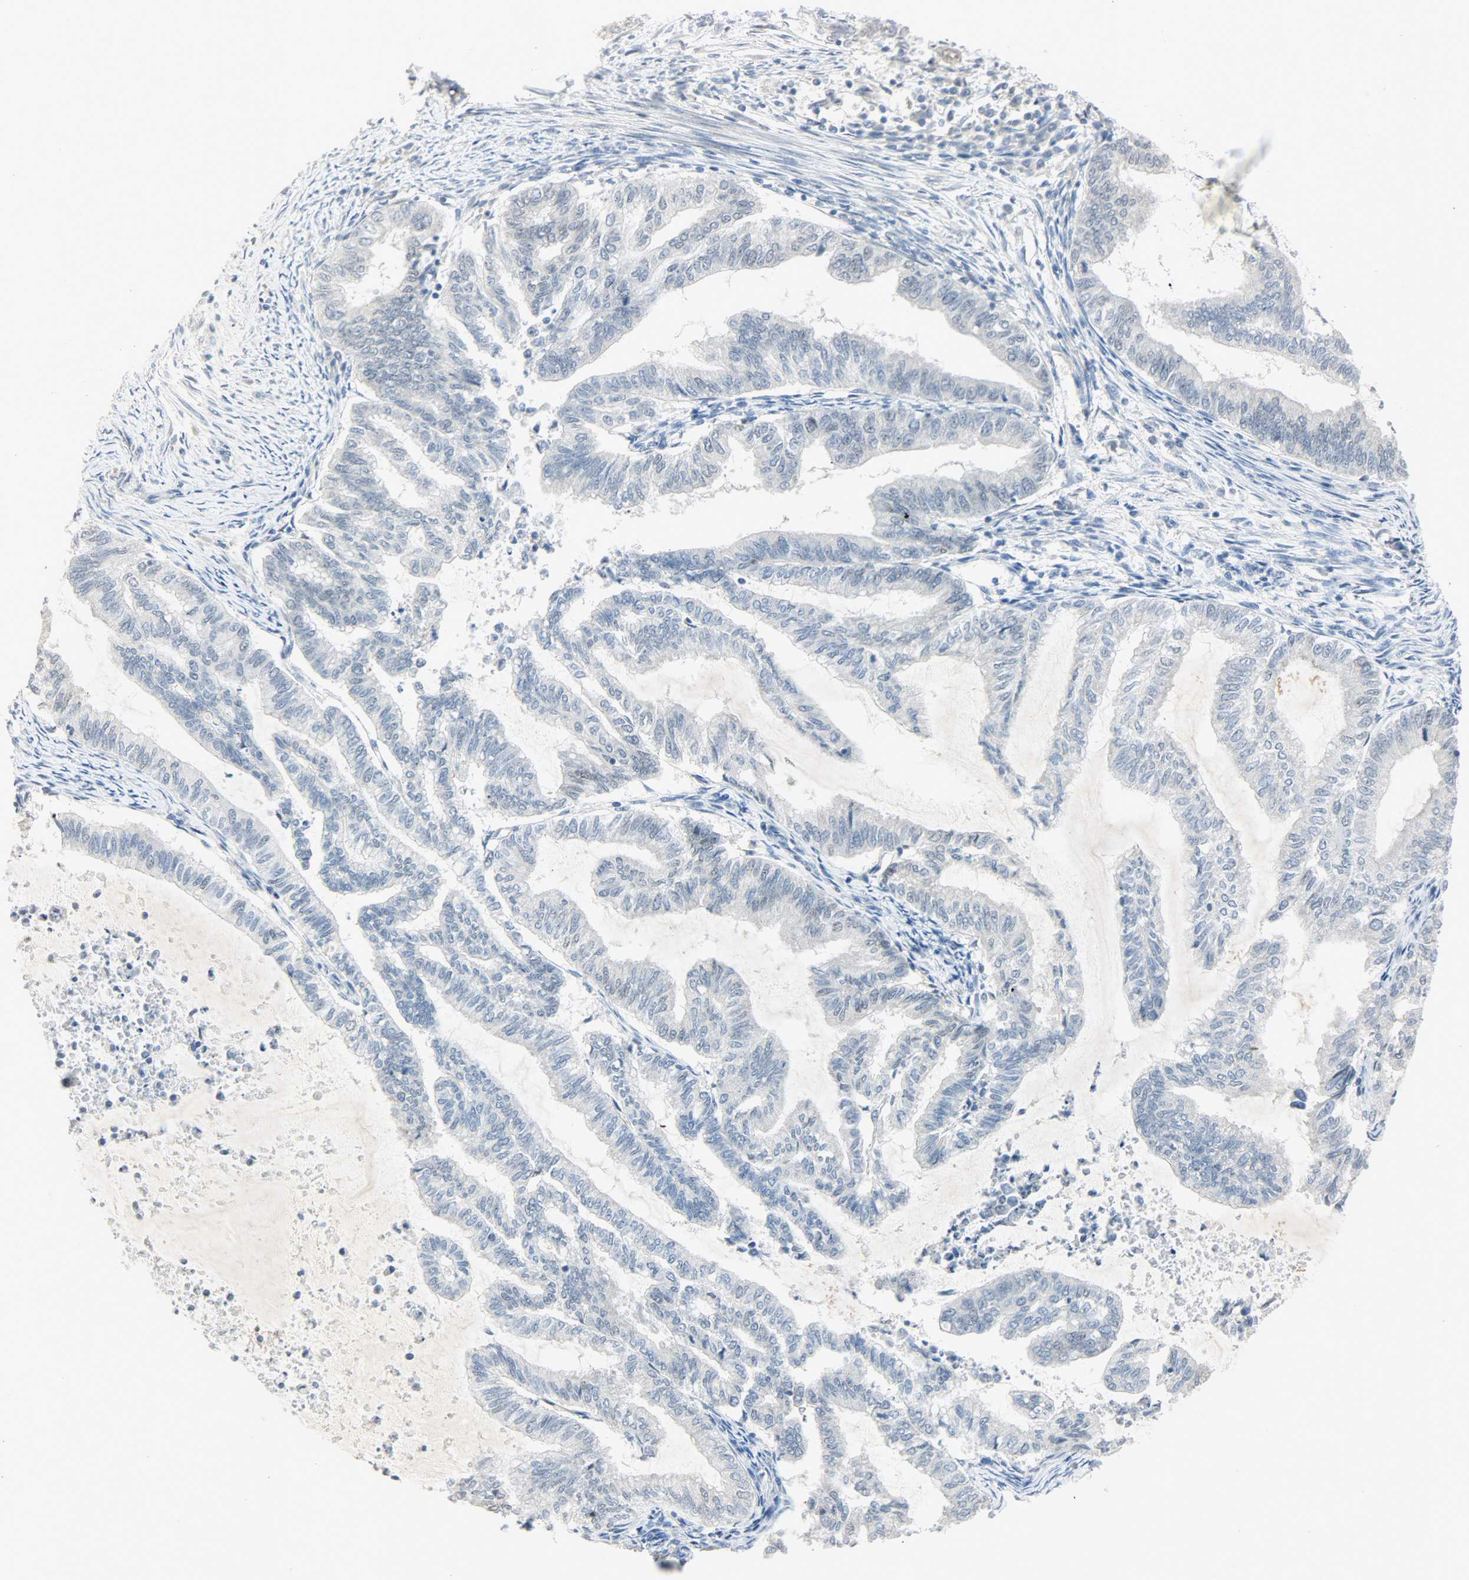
{"staining": {"intensity": "negative", "quantity": "none", "location": "none"}, "tissue": "endometrial cancer", "cell_type": "Tumor cells", "image_type": "cancer", "snomed": [{"axis": "morphology", "description": "Adenocarcinoma, NOS"}, {"axis": "topography", "description": "Endometrium"}], "caption": "Immunohistochemical staining of endometrial cancer exhibits no significant staining in tumor cells.", "gene": "PPARG", "patient": {"sex": "female", "age": 79}}